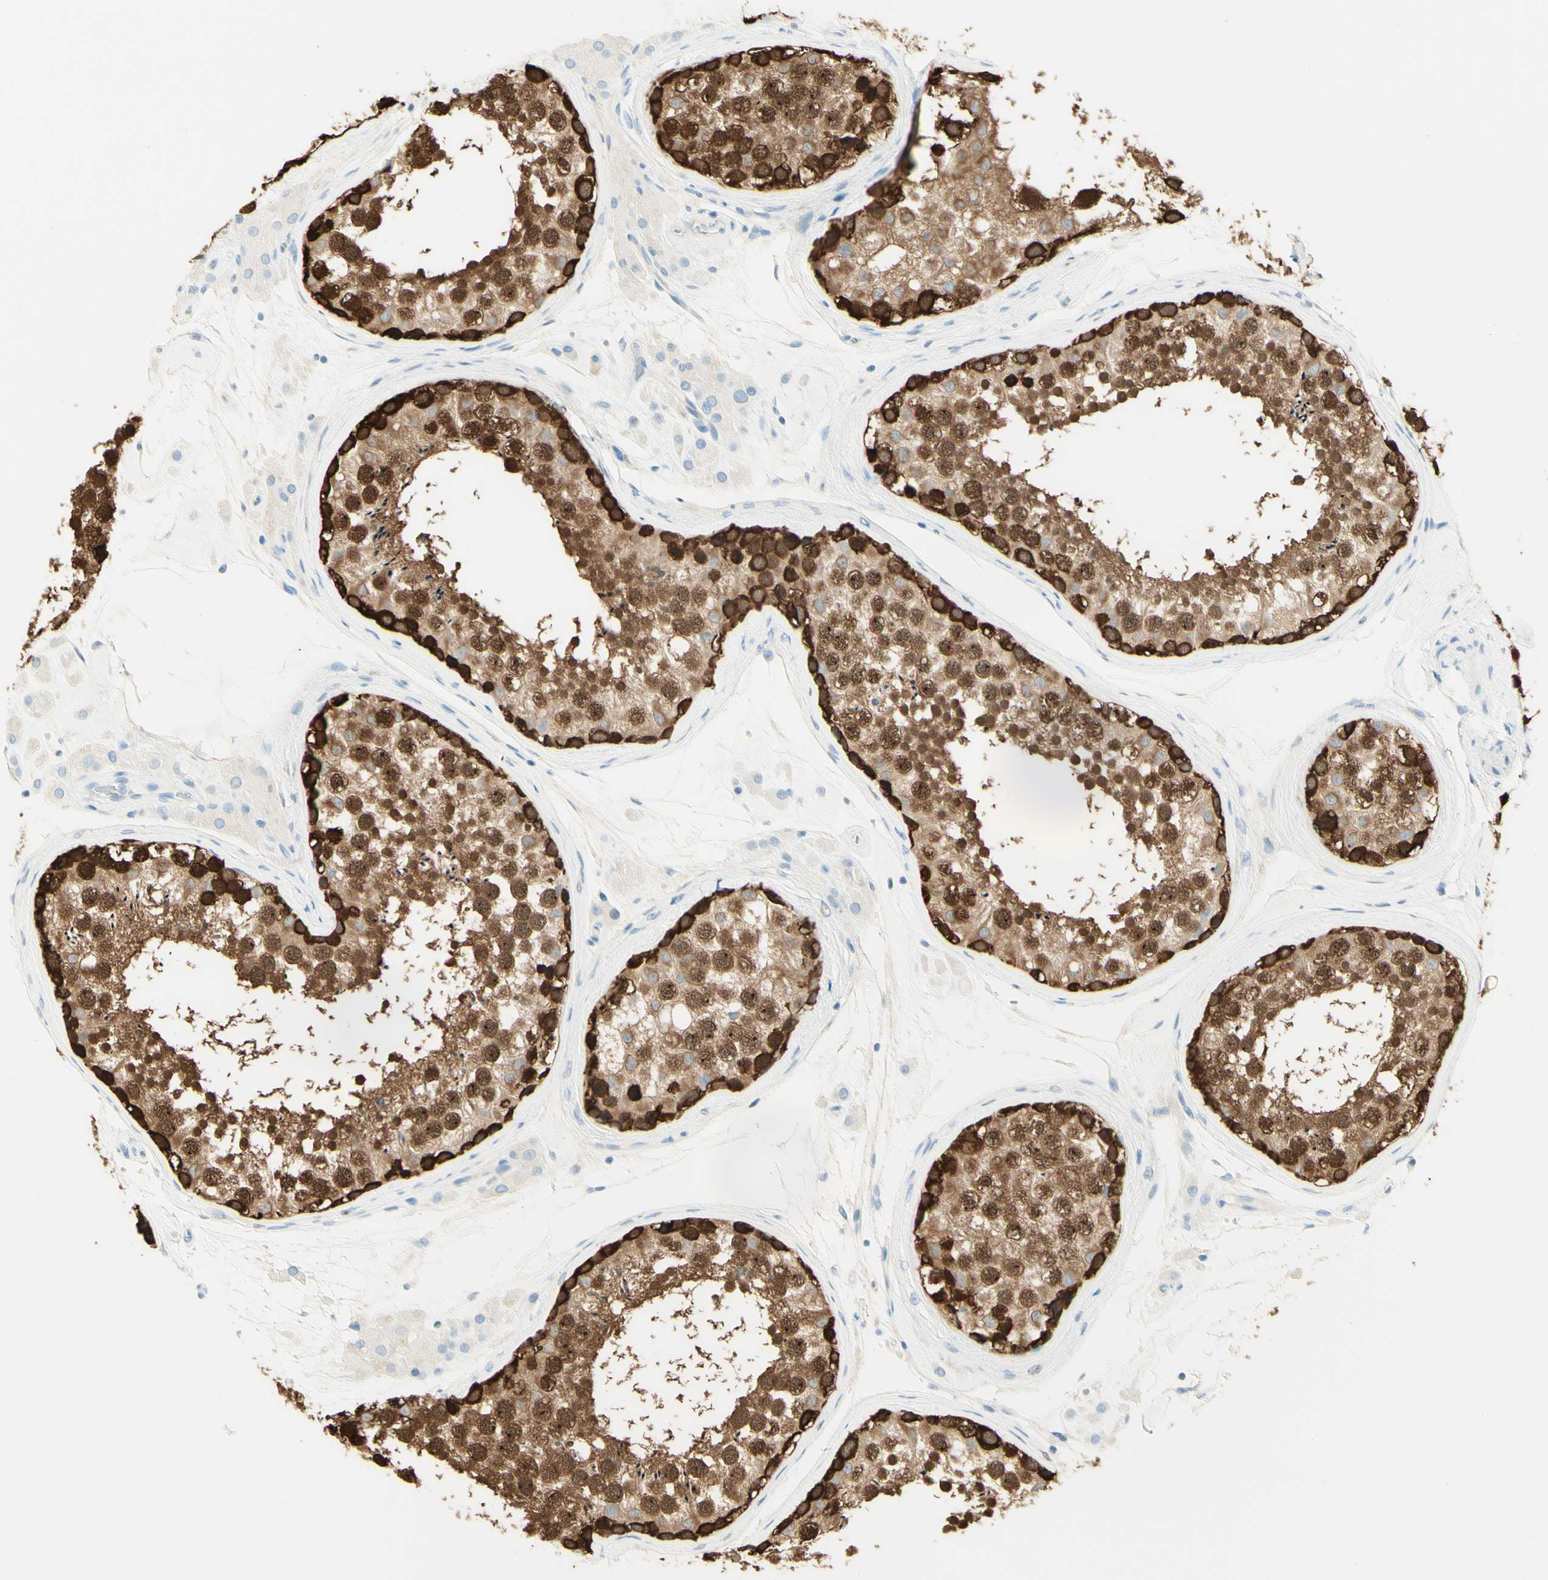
{"staining": {"intensity": "strong", "quantity": ">75%", "location": "cytoplasmic/membranous,nuclear"}, "tissue": "testis", "cell_type": "Cells in seminiferous ducts", "image_type": "normal", "snomed": [{"axis": "morphology", "description": "Normal tissue, NOS"}, {"axis": "topography", "description": "Testis"}], "caption": "Immunohistochemistry (IHC) staining of unremarkable testis, which reveals high levels of strong cytoplasmic/membranous,nuclear expression in about >75% of cells in seminiferous ducts indicating strong cytoplasmic/membranous,nuclear protein staining. The staining was performed using DAB (3,3'-diaminobenzidine) (brown) for protein detection and nuclei were counterstained in hematoxylin (blue).", "gene": "TMEM132D", "patient": {"sex": "male", "age": 46}}